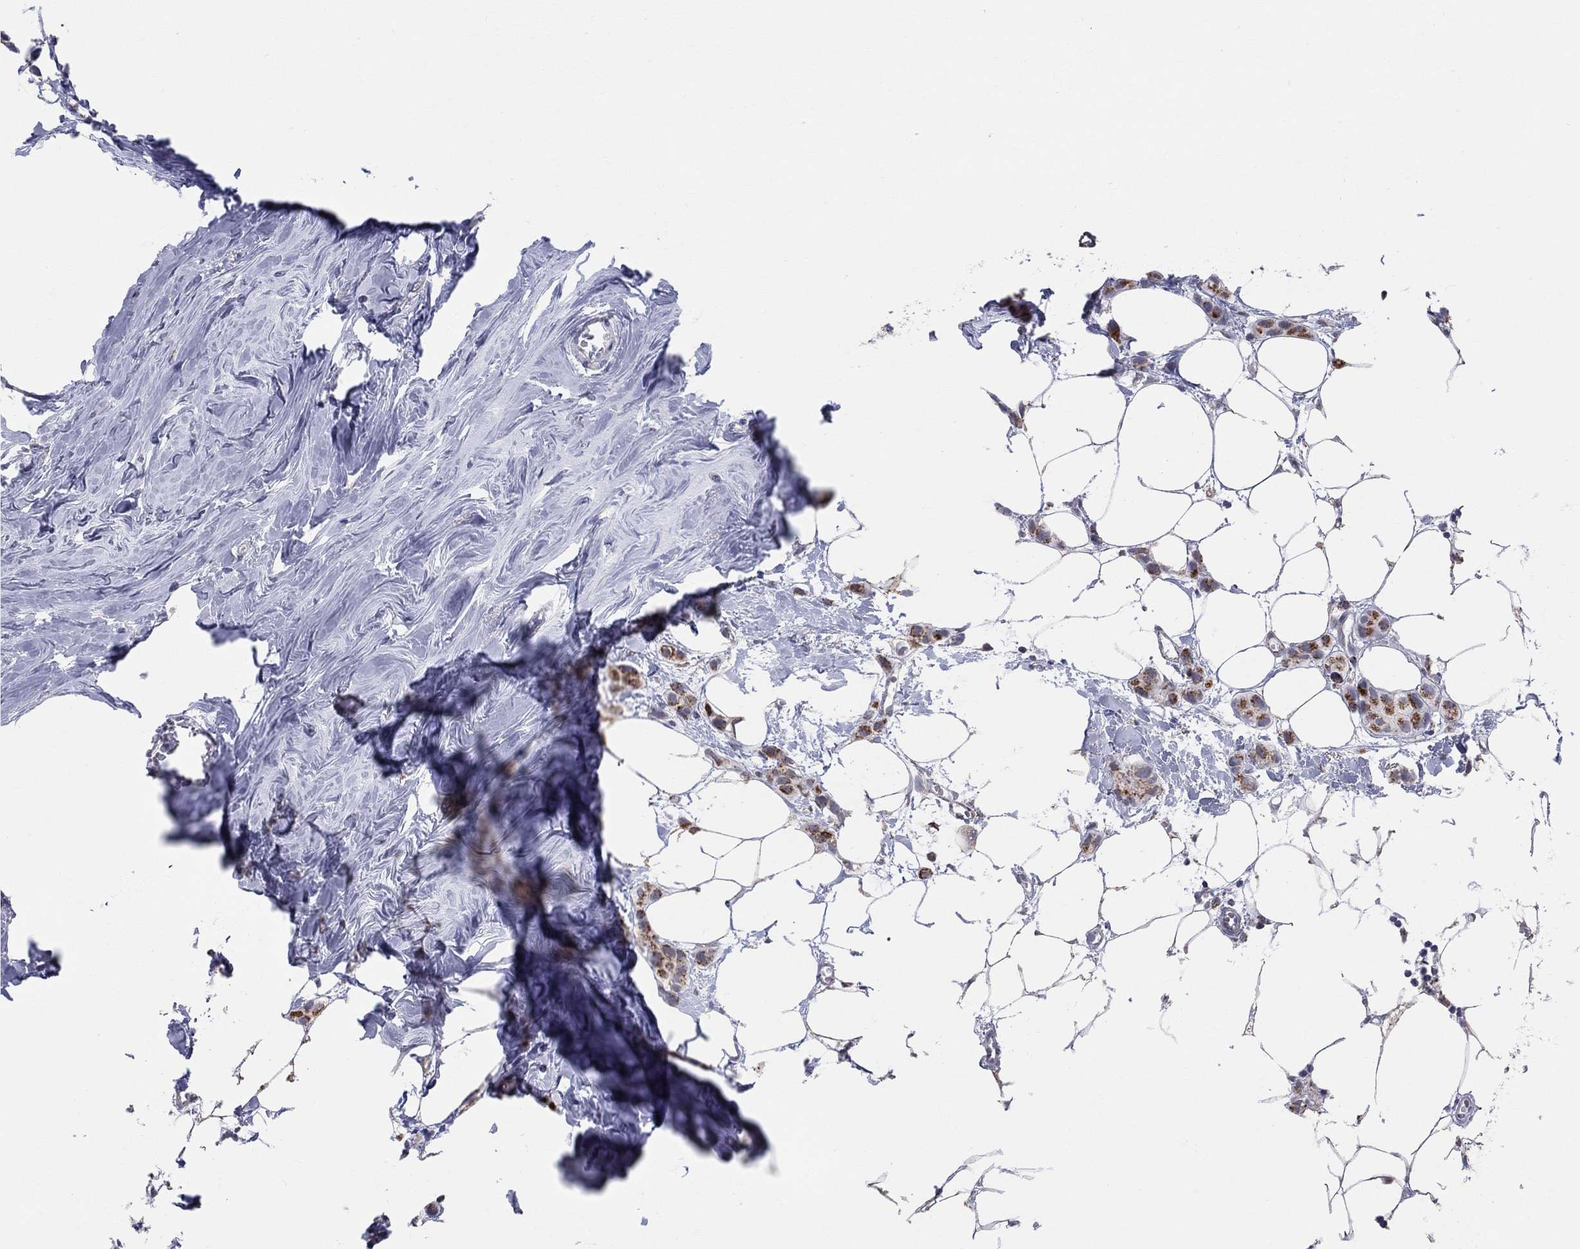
{"staining": {"intensity": "strong", "quantity": ">75%", "location": "cytoplasmic/membranous"}, "tissue": "breast cancer", "cell_type": "Tumor cells", "image_type": "cancer", "snomed": [{"axis": "morphology", "description": "Duct carcinoma"}, {"axis": "topography", "description": "Breast"}], "caption": "This image reveals immunohistochemistry (IHC) staining of human infiltrating ductal carcinoma (breast), with high strong cytoplasmic/membranous positivity in approximately >75% of tumor cells.", "gene": "KISS1R", "patient": {"sex": "female", "age": 85}}